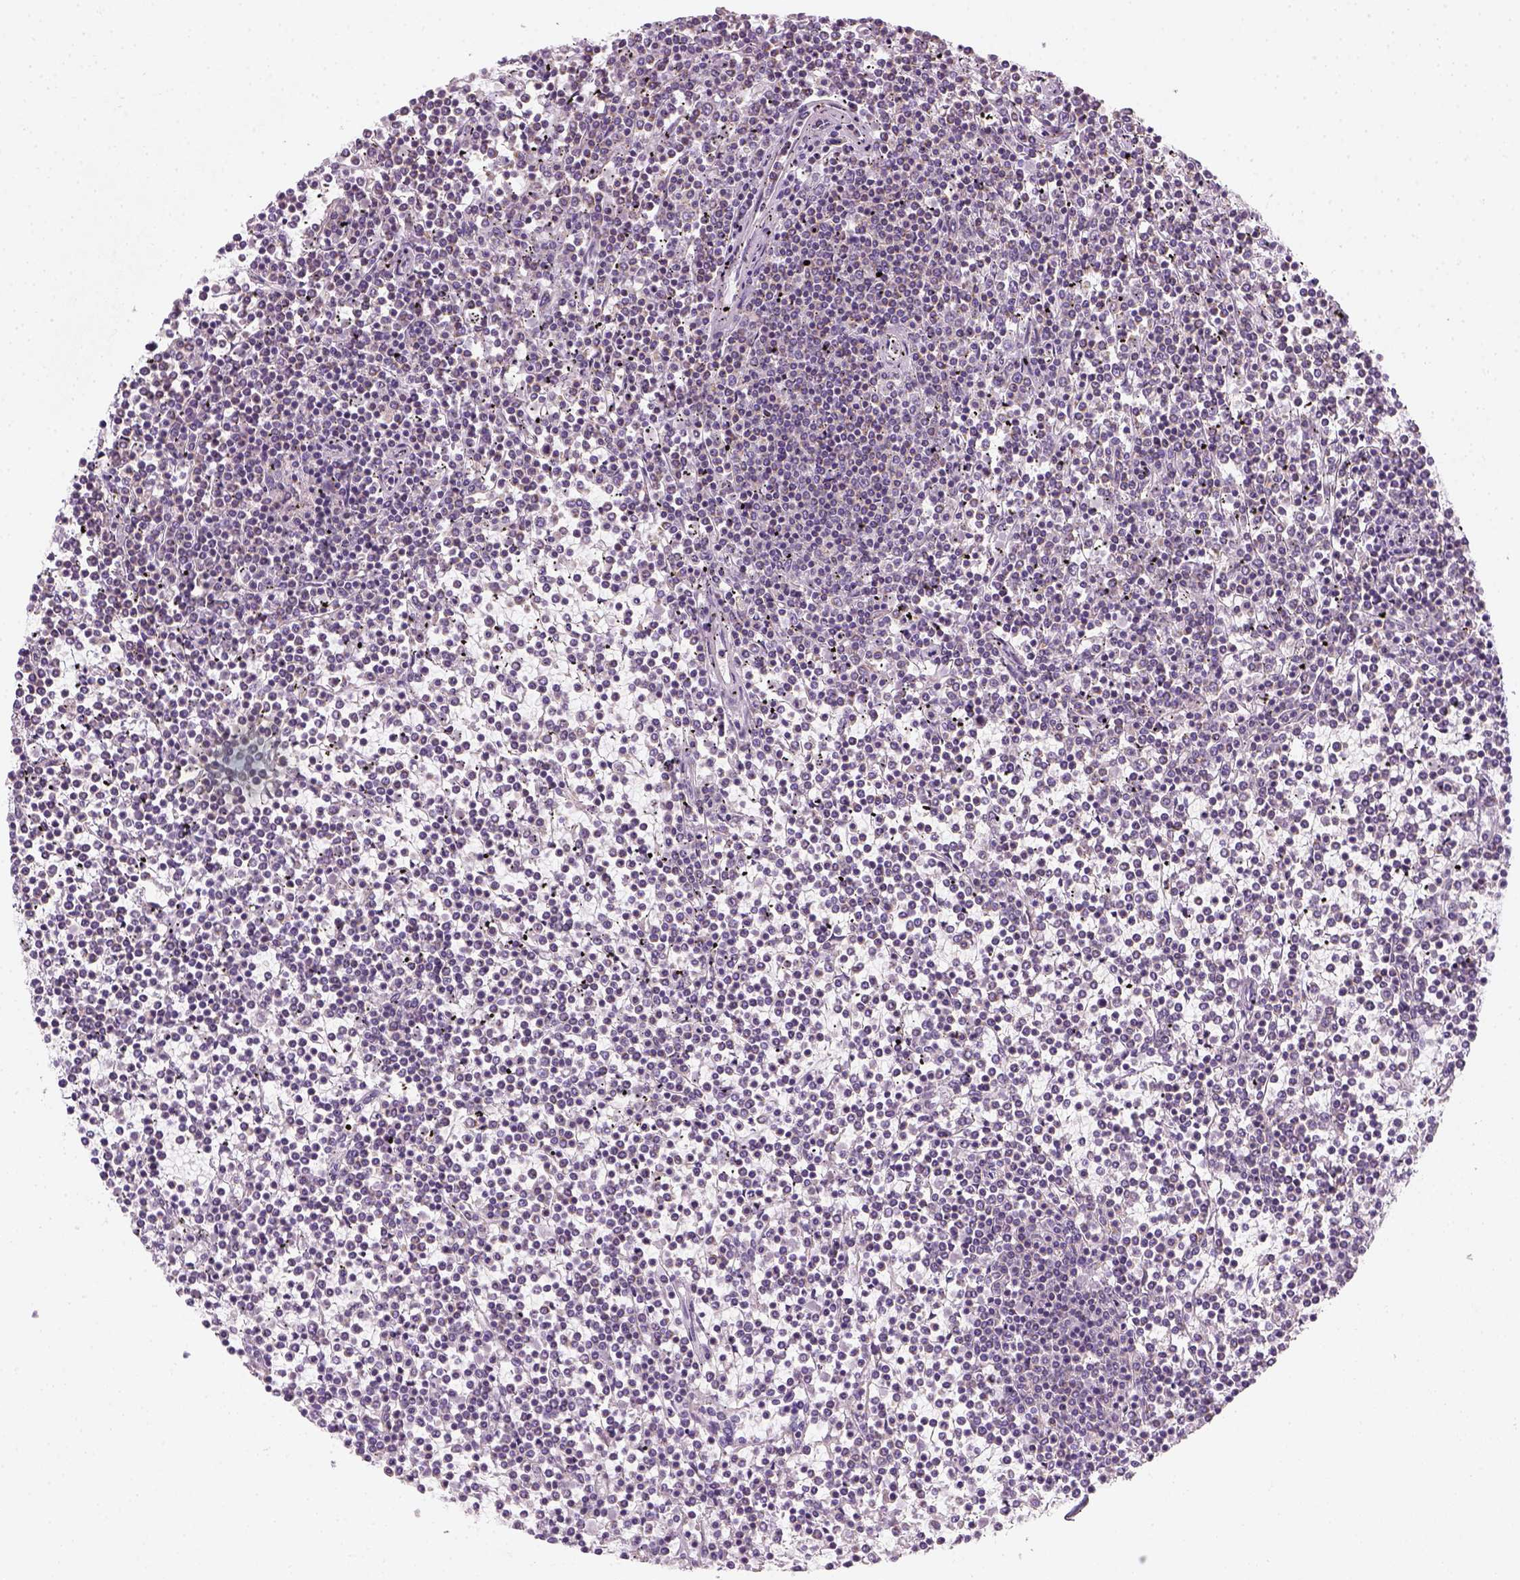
{"staining": {"intensity": "negative", "quantity": "none", "location": "none"}, "tissue": "lymphoma", "cell_type": "Tumor cells", "image_type": "cancer", "snomed": [{"axis": "morphology", "description": "Malignant lymphoma, non-Hodgkin's type, Low grade"}, {"axis": "topography", "description": "Spleen"}], "caption": "Image shows no protein staining in tumor cells of malignant lymphoma, non-Hodgkin's type (low-grade) tissue. (DAB IHC, high magnification).", "gene": "AWAT2", "patient": {"sex": "female", "age": 19}}